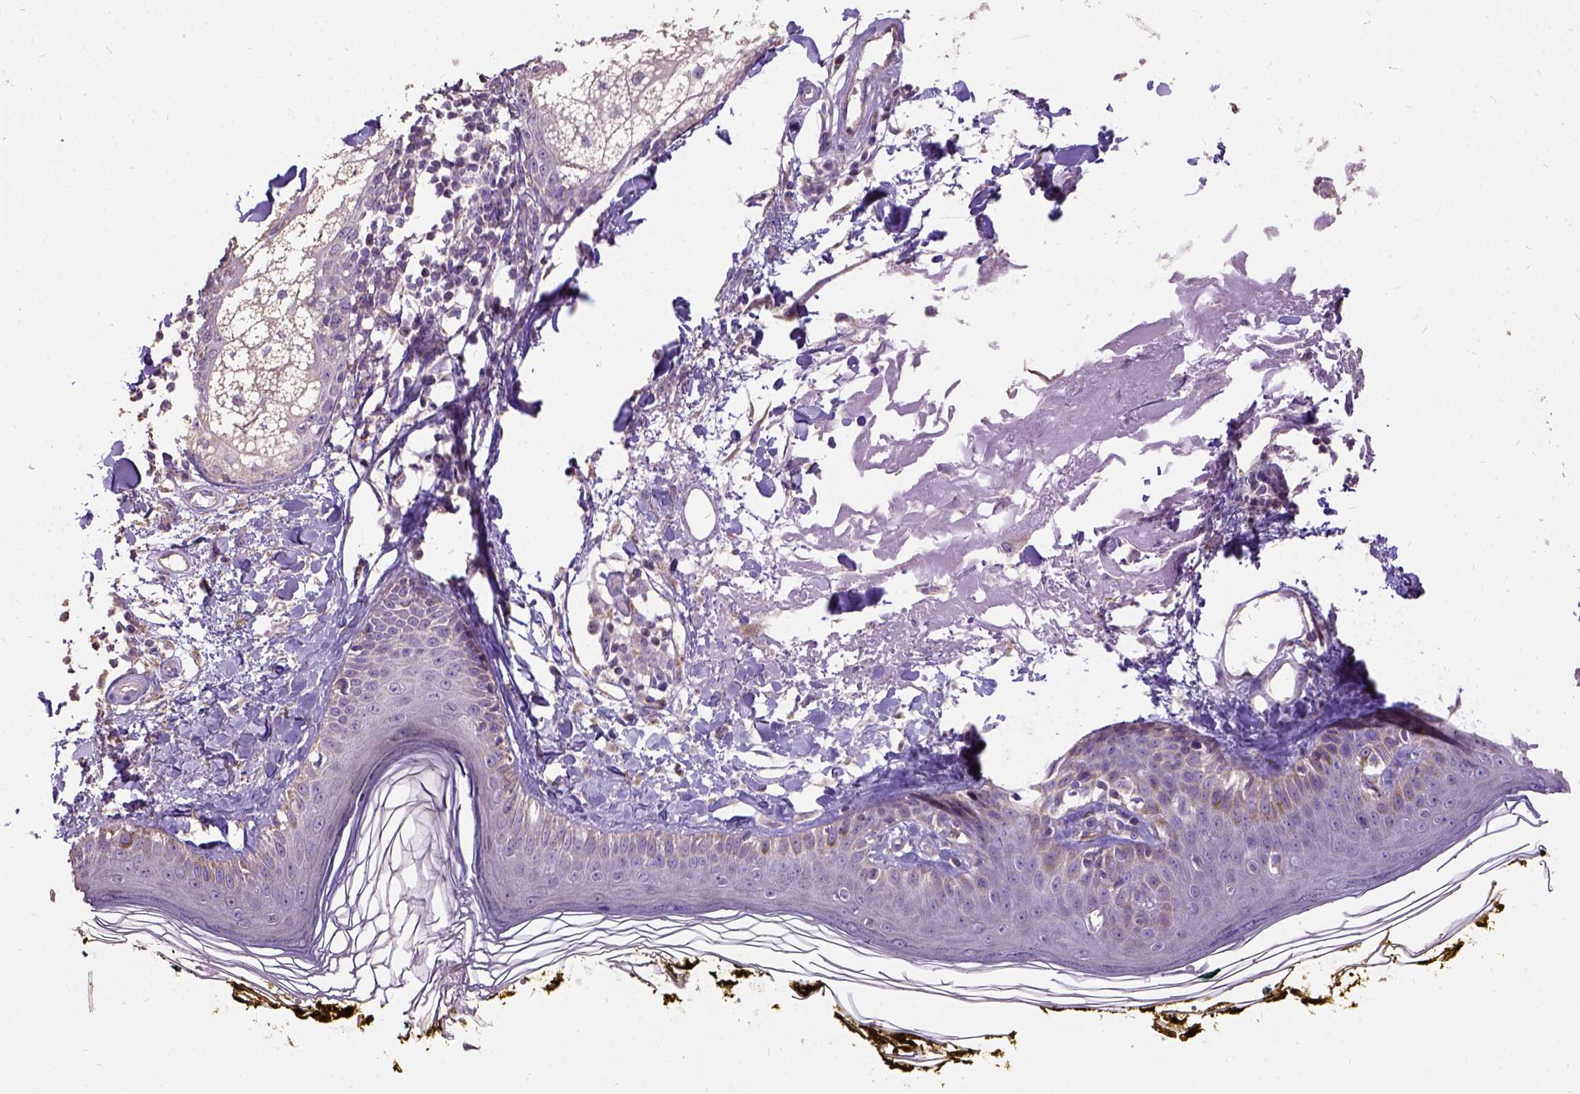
{"staining": {"intensity": "negative", "quantity": "none", "location": "none"}, "tissue": "skin", "cell_type": "Fibroblasts", "image_type": "normal", "snomed": [{"axis": "morphology", "description": "Normal tissue, NOS"}, {"axis": "topography", "description": "Skin"}], "caption": "Immunohistochemistry (IHC) of unremarkable skin demonstrates no positivity in fibroblasts. (DAB (3,3'-diaminobenzidine) immunohistochemistry visualized using brightfield microscopy, high magnification).", "gene": "DQX1", "patient": {"sex": "male", "age": 76}}